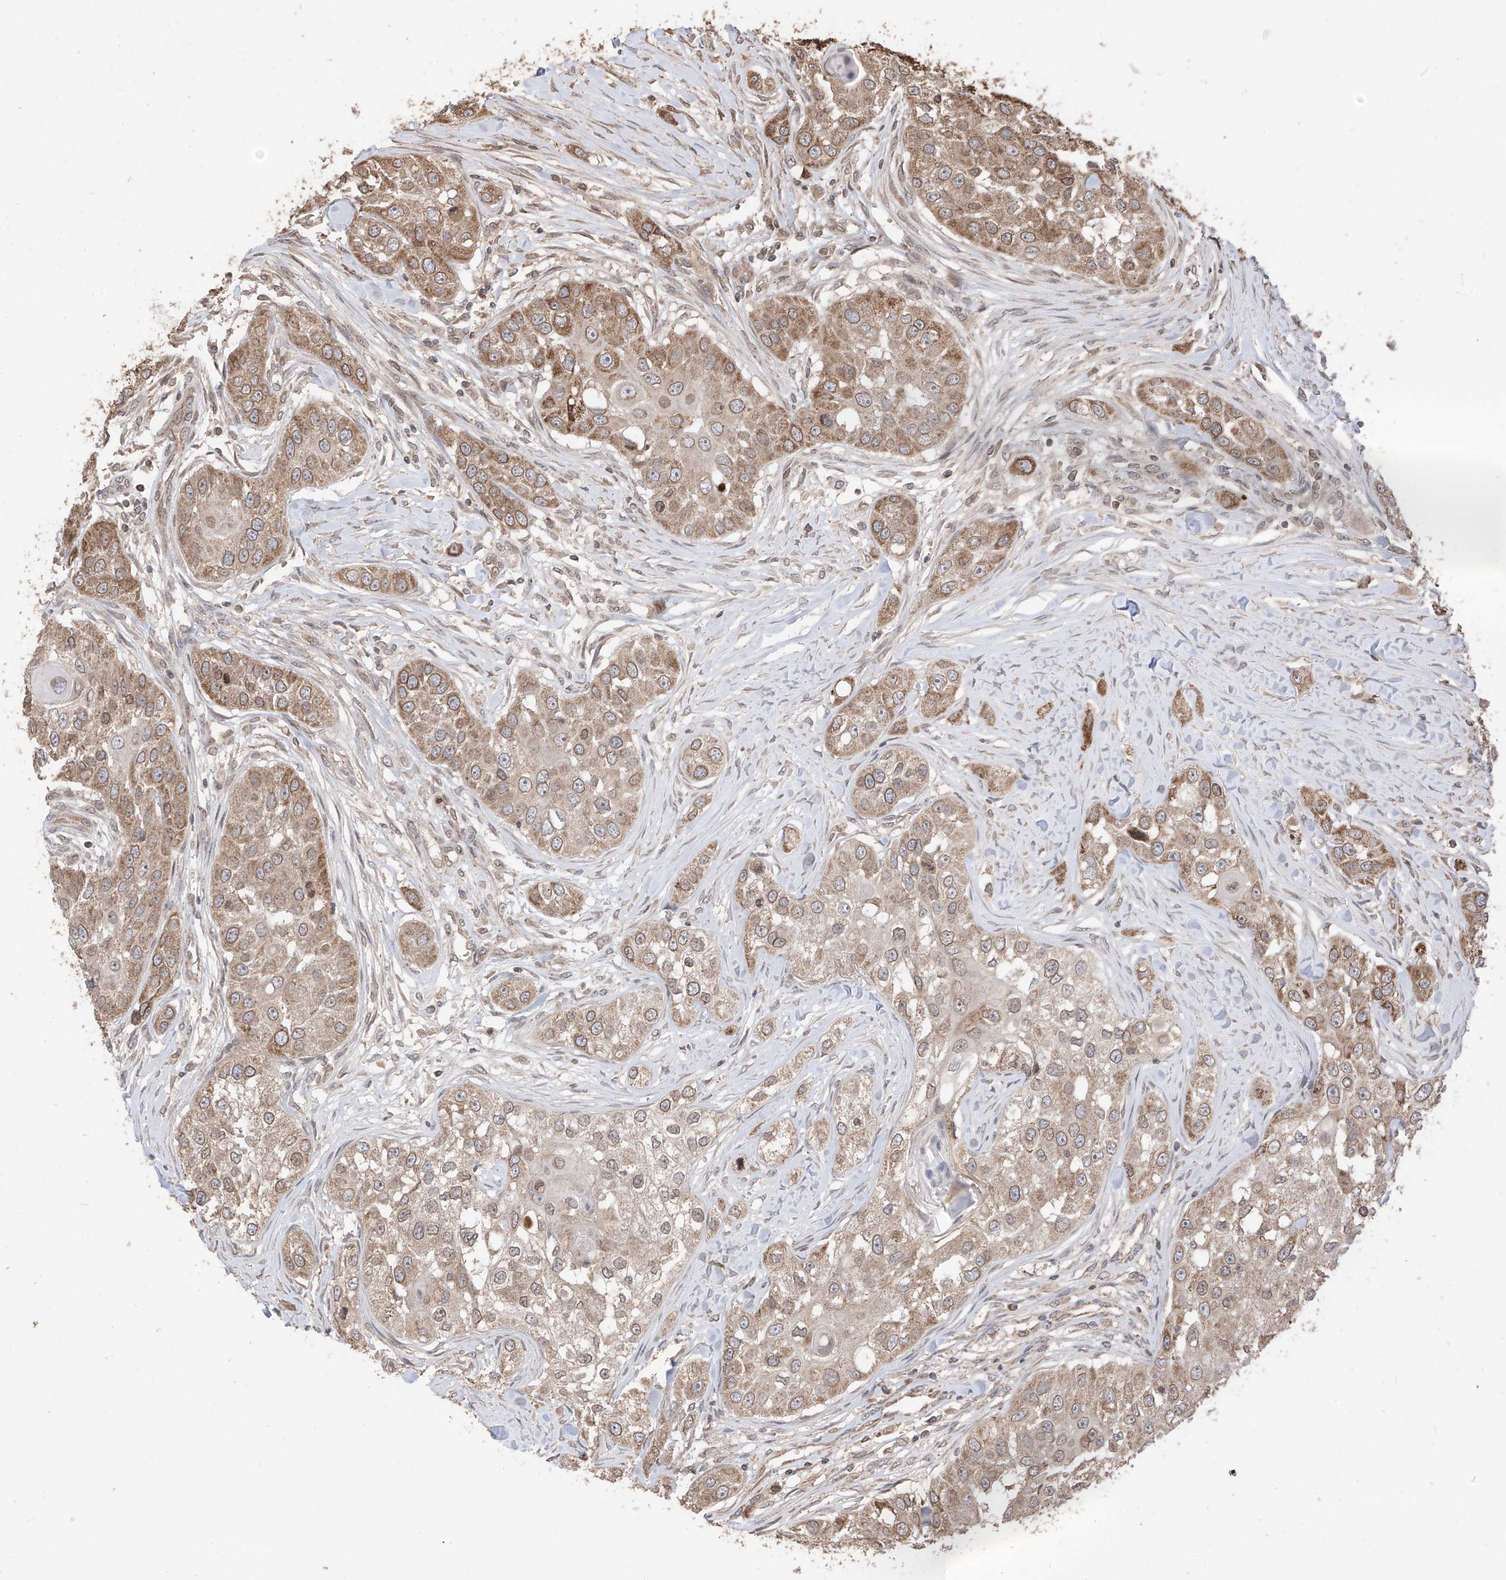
{"staining": {"intensity": "moderate", "quantity": "25%-75%", "location": "cytoplasmic/membranous,nuclear"}, "tissue": "head and neck cancer", "cell_type": "Tumor cells", "image_type": "cancer", "snomed": [{"axis": "morphology", "description": "Normal tissue, NOS"}, {"axis": "morphology", "description": "Squamous cell carcinoma, NOS"}, {"axis": "topography", "description": "Skeletal muscle"}, {"axis": "topography", "description": "Head-Neck"}], "caption": "Immunohistochemistry (IHC) photomicrograph of neoplastic tissue: head and neck cancer stained using IHC shows medium levels of moderate protein expression localized specifically in the cytoplasmic/membranous and nuclear of tumor cells, appearing as a cytoplasmic/membranous and nuclear brown color.", "gene": "AHCTF1", "patient": {"sex": "male", "age": 51}}